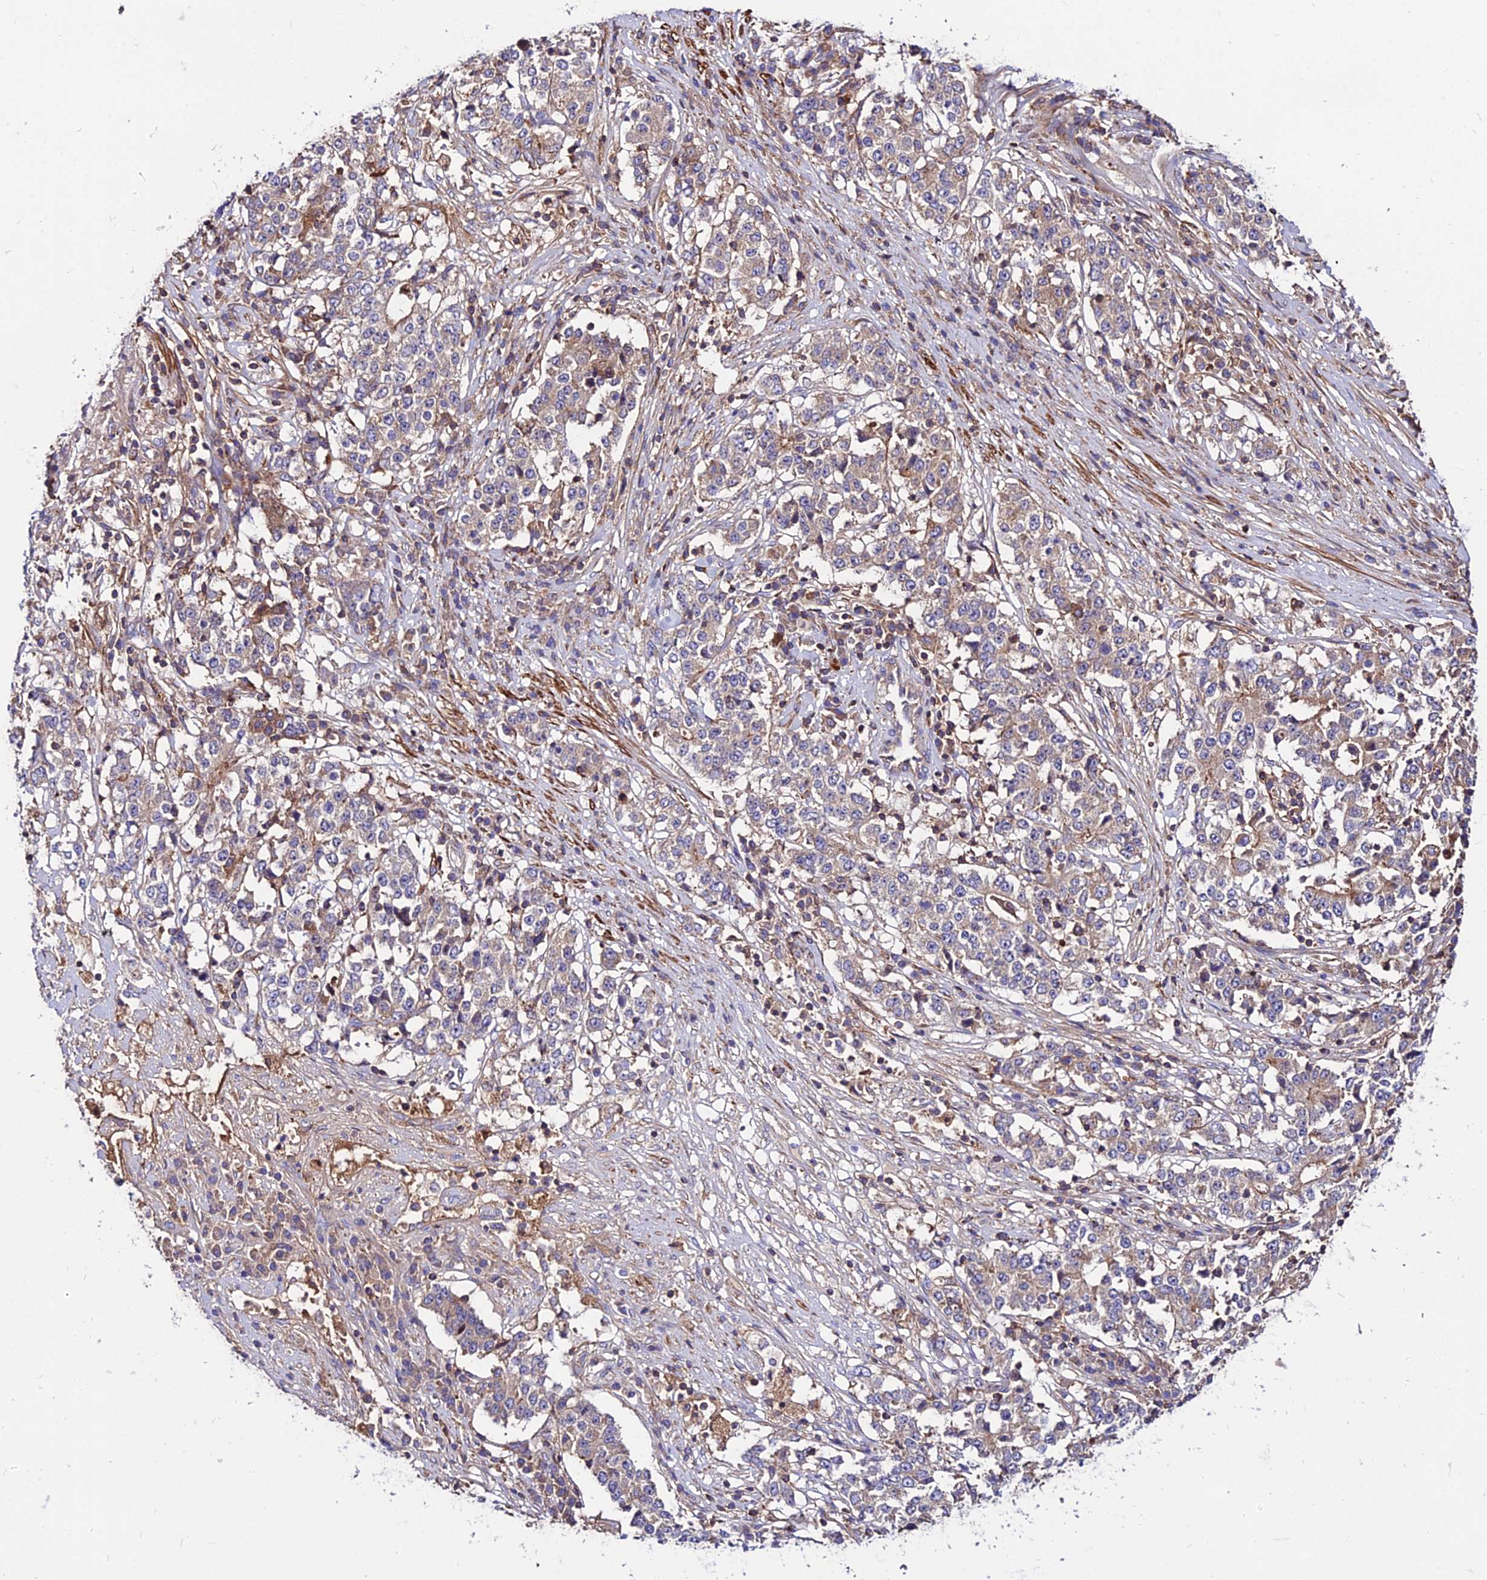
{"staining": {"intensity": "weak", "quantity": "<25%", "location": "cytoplasmic/membranous"}, "tissue": "stomach cancer", "cell_type": "Tumor cells", "image_type": "cancer", "snomed": [{"axis": "morphology", "description": "Adenocarcinoma, NOS"}, {"axis": "topography", "description": "Stomach"}], "caption": "An immunohistochemistry (IHC) histopathology image of stomach adenocarcinoma is shown. There is no staining in tumor cells of stomach adenocarcinoma.", "gene": "PYM1", "patient": {"sex": "male", "age": 59}}